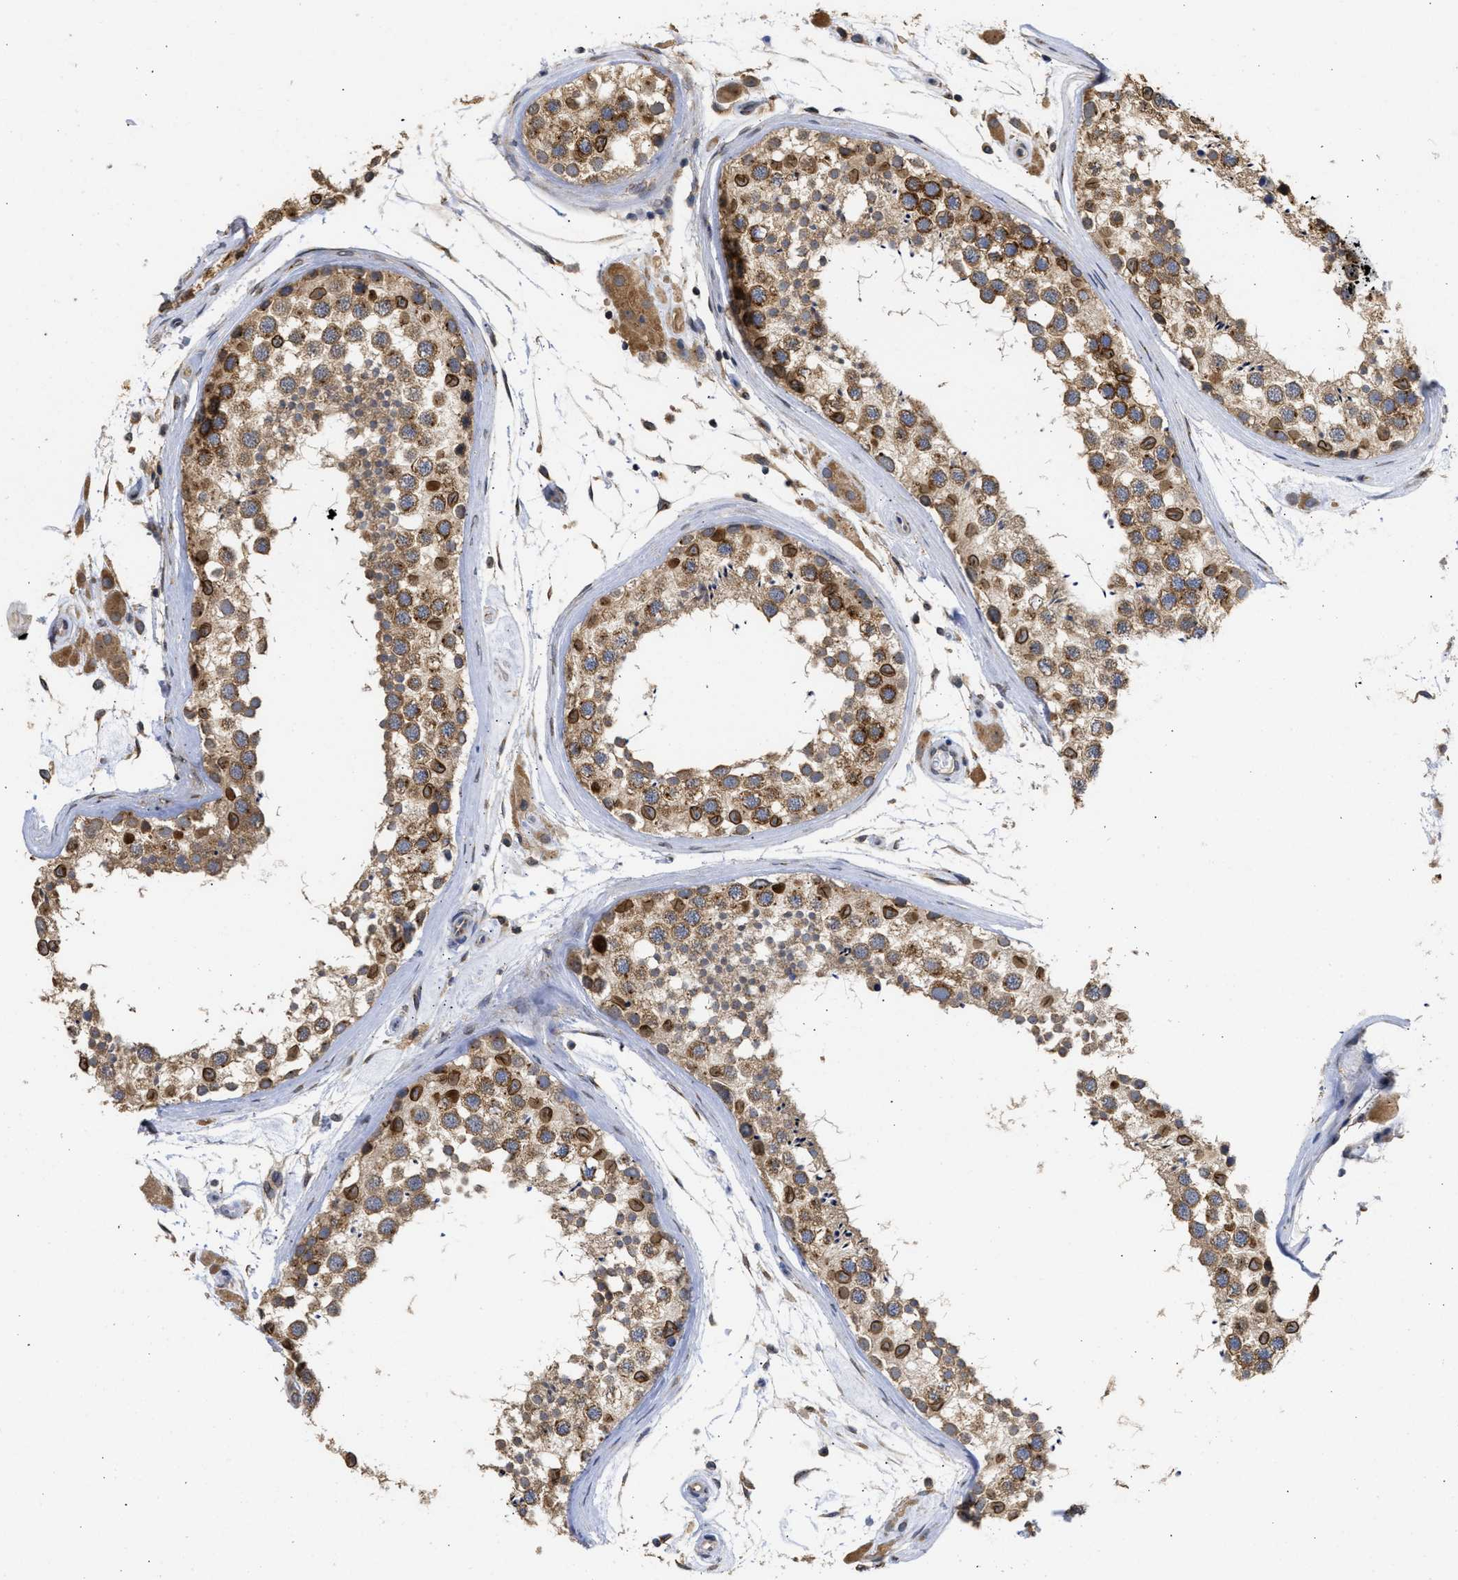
{"staining": {"intensity": "moderate", "quantity": ">75%", "location": "cytoplasmic/membranous,nuclear"}, "tissue": "testis", "cell_type": "Cells in seminiferous ducts", "image_type": "normal", "snomed": [{"axis": "morphology", "description": "Normal tissue, NOS"}, {"axis": "topography", "description": "Testis"}], "caption": "This micrograph demonstrates immunohistochemistry (IHC) staining of unremarkable testis, with medium moderate cytoplasmic/membranous,nuclear positivity in approximately >75% of cells in seminiferous ducts.", "gene": "DNAJC1", "patient": {"sex": "male", "age": 46}}